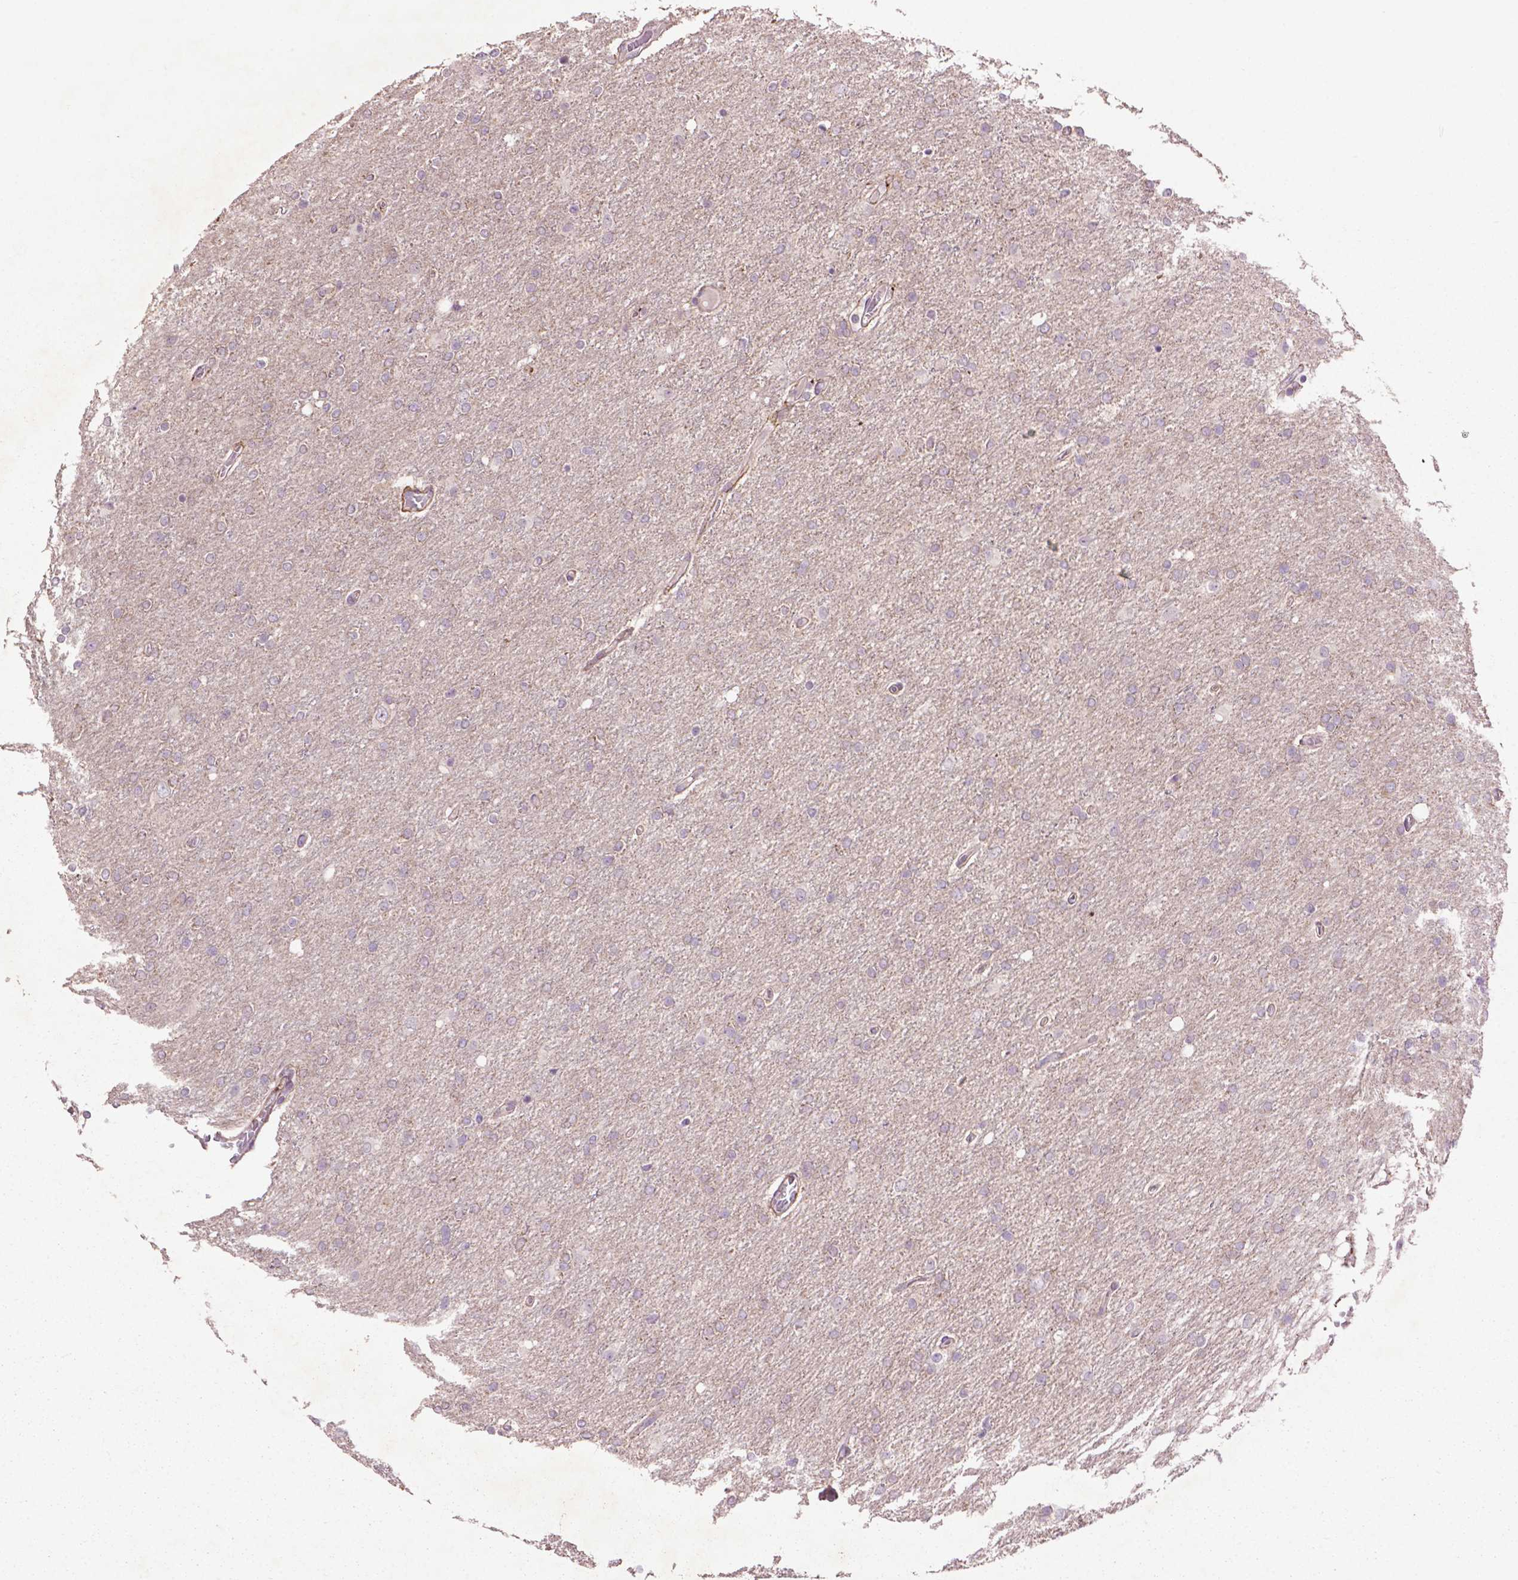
{"staining": {"intensity": "negative", "quantity": "none", "location": "none"}, "tissue": "glioma", "cell_type": "Tumor cells", "image_type": "cancer", "snomed": [{"axis": "morphology", "description": "Glioma, malignant, High grade"}, {"axis": "topography", "description": "Cerebral cortex"}], "caption": "Histopathology image shows no protein positivity in tumor cells of glioma tissue. (DAB immunohistochemistry (IHC), high magnification).", "gene": "LRRC3C", "patient": {"sex": "male", "age": 70}}